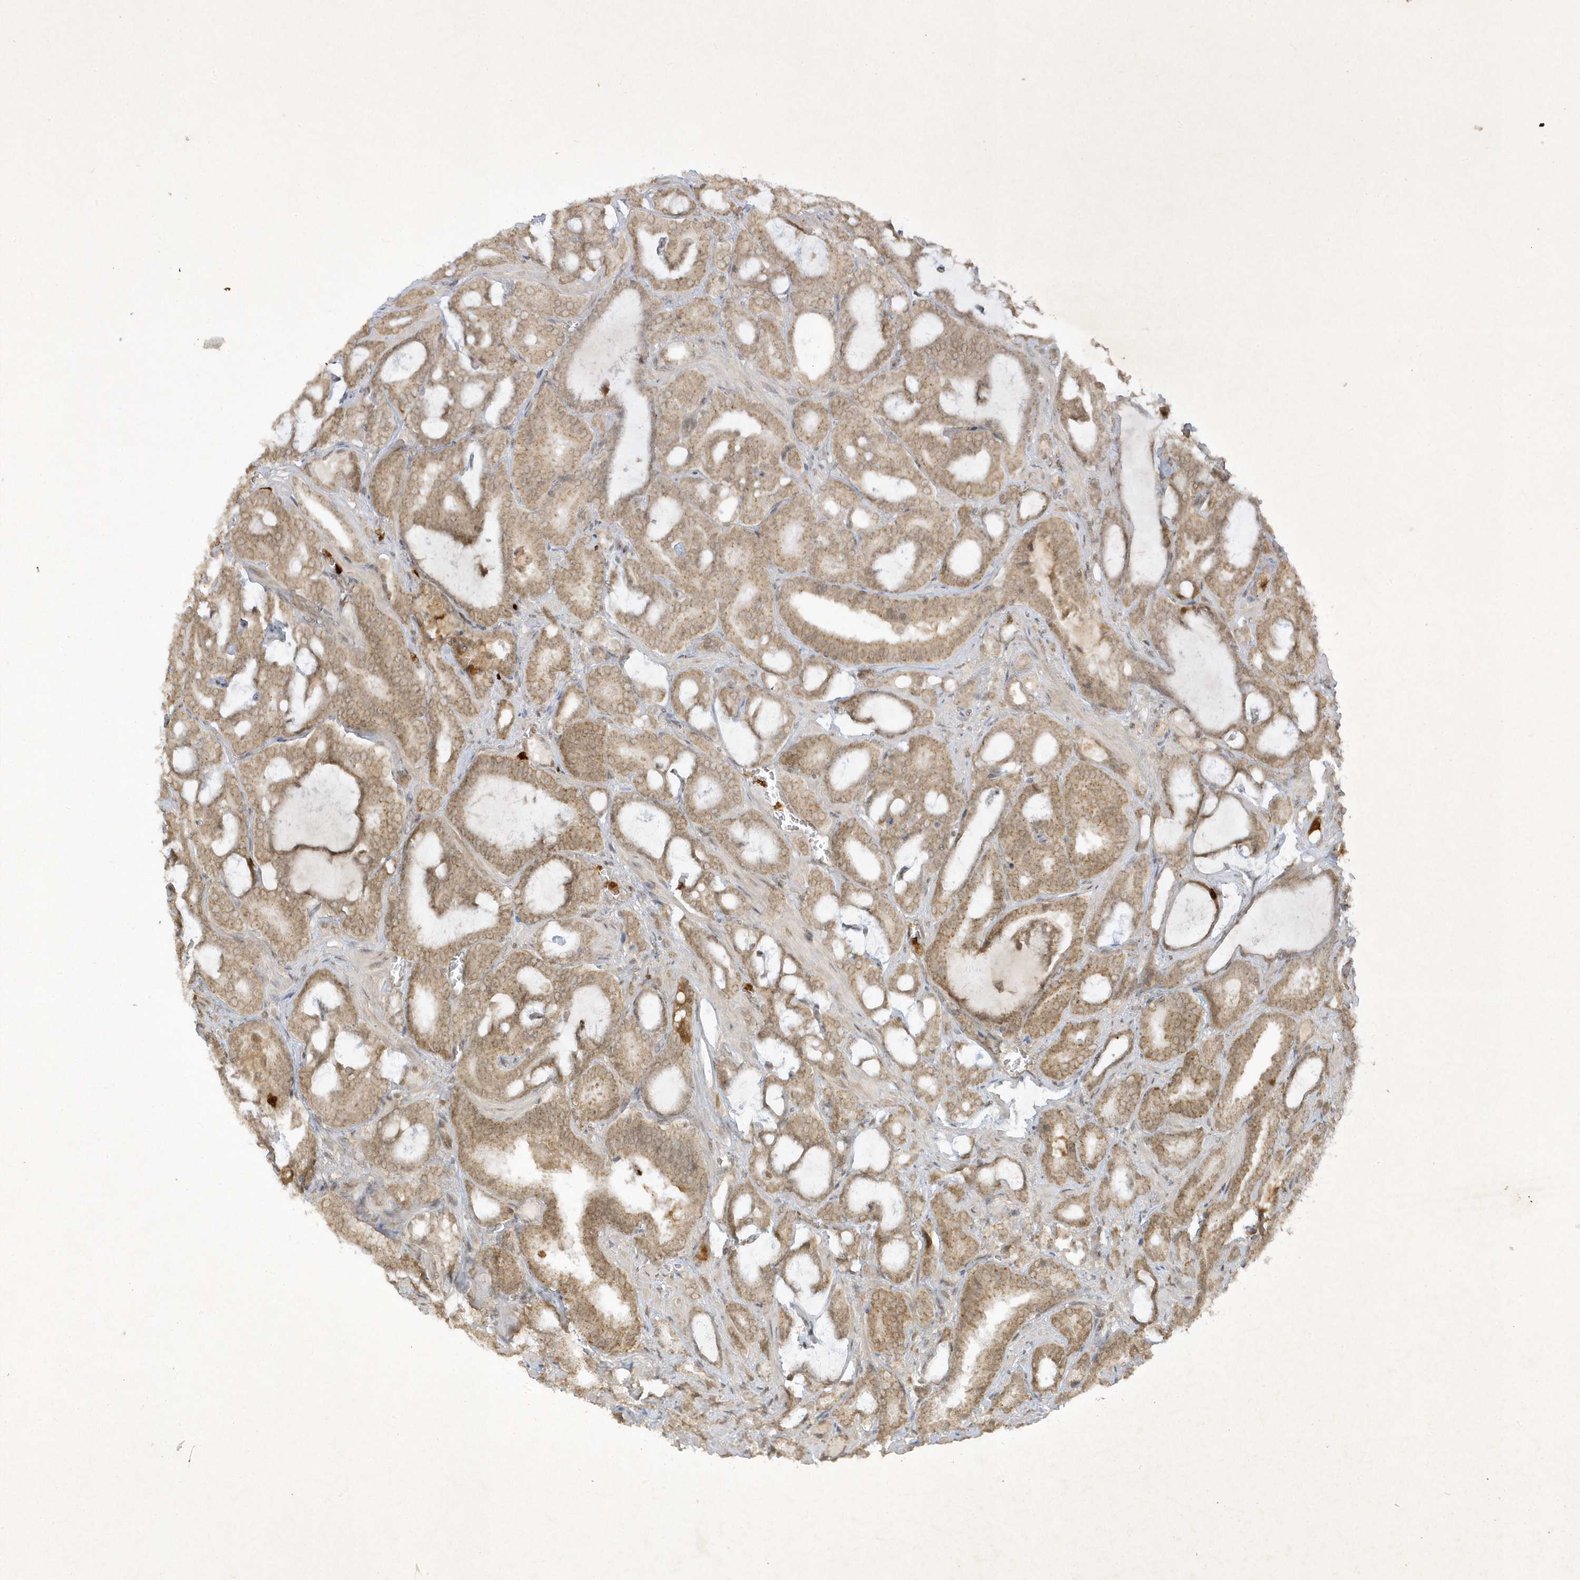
{"staining": {"intensity": "weak", "quantity": ">75%", "location": "cytoplasmic/membranous"}, "tissue": "prostate cancer", "cell_type": "Tumor cells", "image_type": "cancer", "snomed": [{"axis": "morphology", "description": "Adenocarcinoma, High grade"}, {"axis": "topography", "description": "Prostate and seminal vesicle, NOS"}], "caption": "Protein staining of prostate cancer tissue exhibits weak cytoplasmic/membranous positivity in approximately >75% of tumor cells. (Brightfield microscopy of DAB IHC at high magnification).", "gene": "ZNF213", "patient": {"sex": "male", "age": 67}}